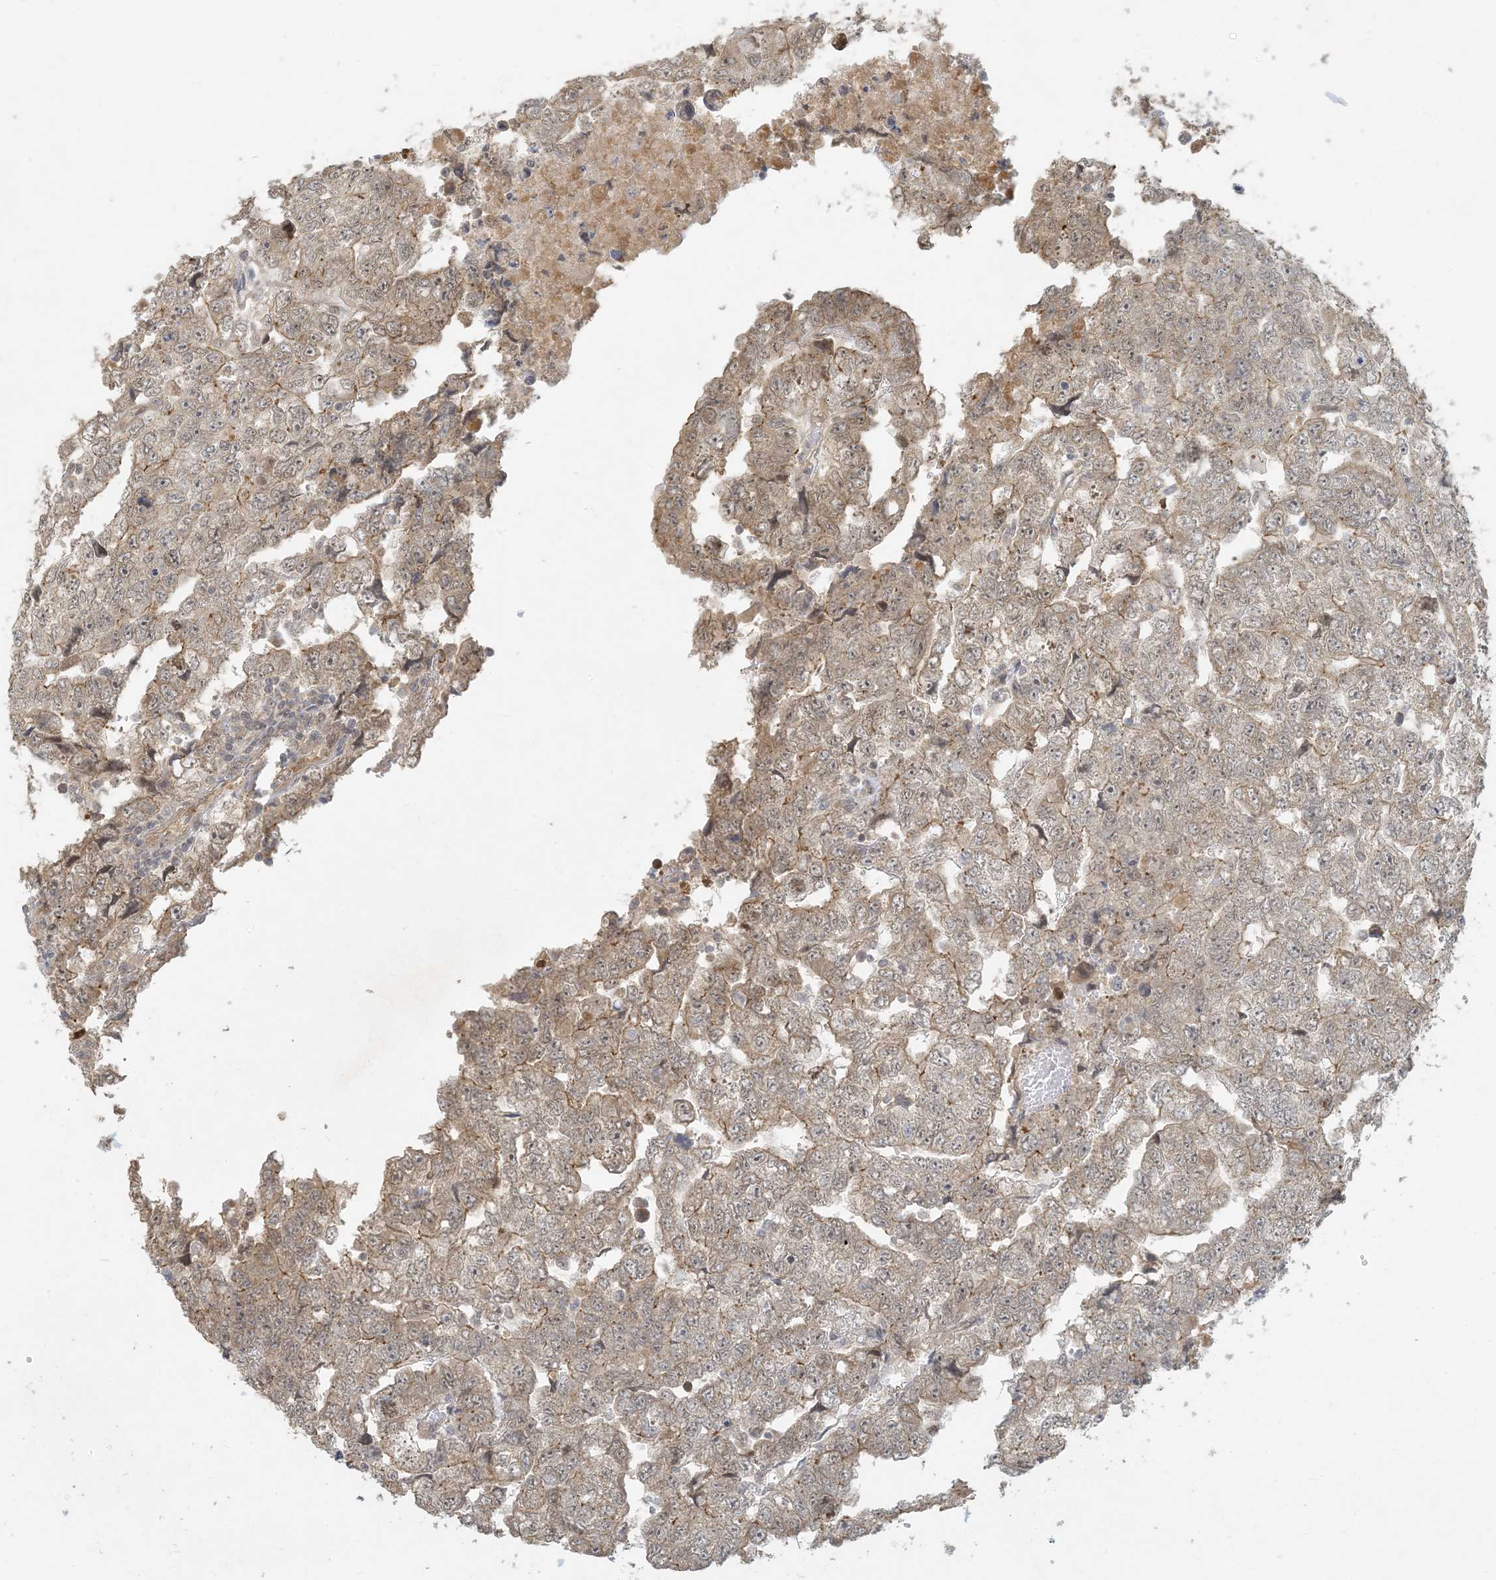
{"staining": {"intensity": "weak", "quantity": "25%-75%", "location": "cytoplasmic/membranous"}, "tissue": "testis cancer", "cell_type": "Tumor cells", "image_type": "cancer", "snomed": [{"axis": "morphology", "description": "Carcinoma, Embryonal, NOS"}, {"axis": "topography", "description": "Testis"}], "caption": "IHC of embryonal carcinoma (testis) demonstrates low levels of weak cytoplasmic/membranous positivity in about 25%-75% of tumor cells. Immunohistochemistry stains the protein of interest in brown and the nuclei are stained blue.", "gene": "BCORL1", "patient": {"sex": "male", "age": 36}}